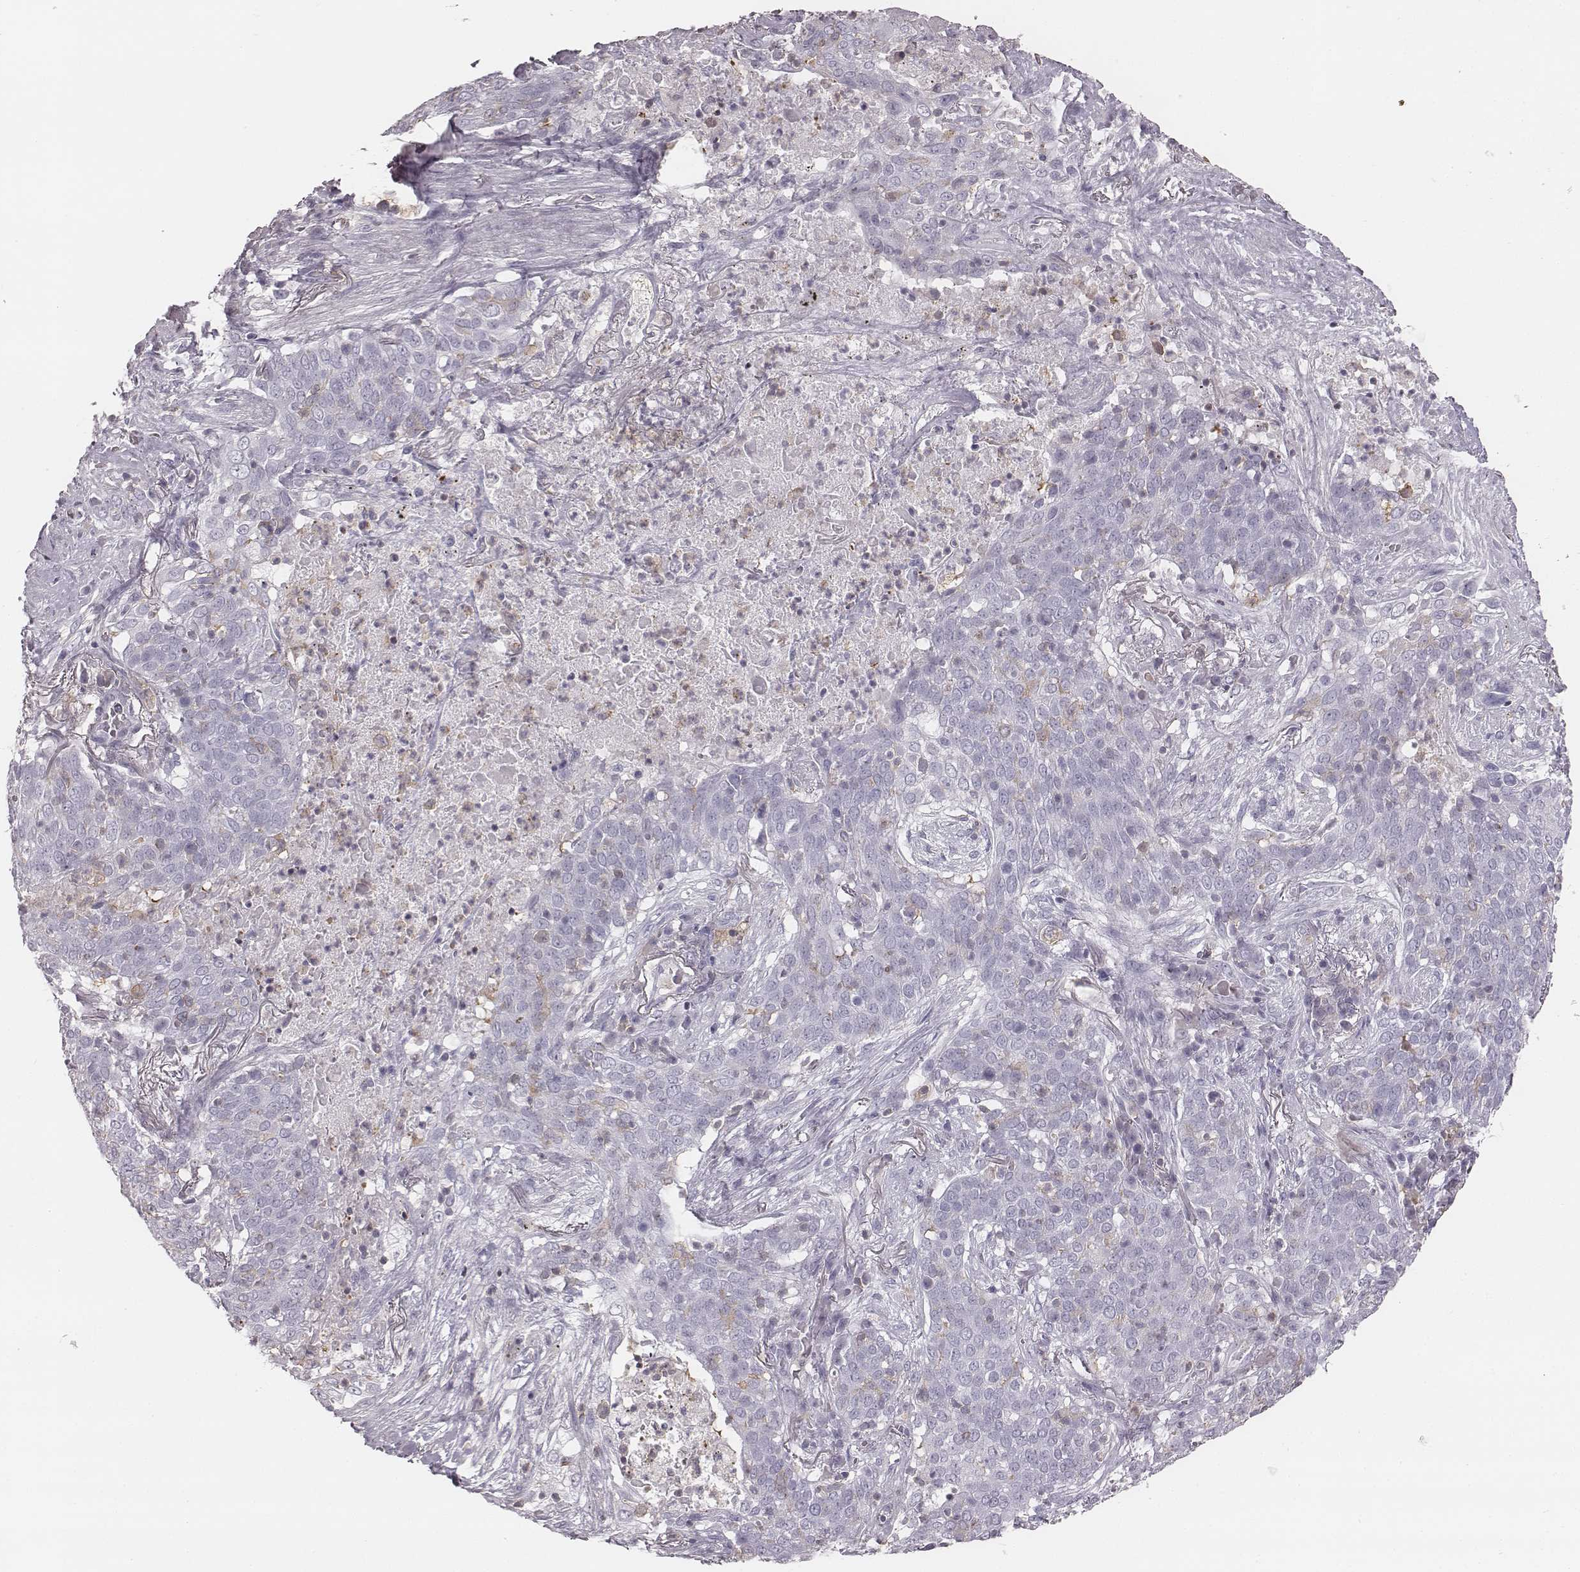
{"staining": {"intensity": "negative", "quantity": "none", "location": "none"}, "tissue": "lung cancer", "cell_type": "Tumor cells", "image_type": "cancer", "snomed": [{"axis": "morphology", "description": "Squamous cell carcinoma, NOS"}, {"axis": "topography", "description": "Lung"}], "caption": "Tumor cells show no significant expression in lung cancer (squamous cell carcinoma).", "gene": "ZNF365", "patient": {"sex": "male", "age": 82}}